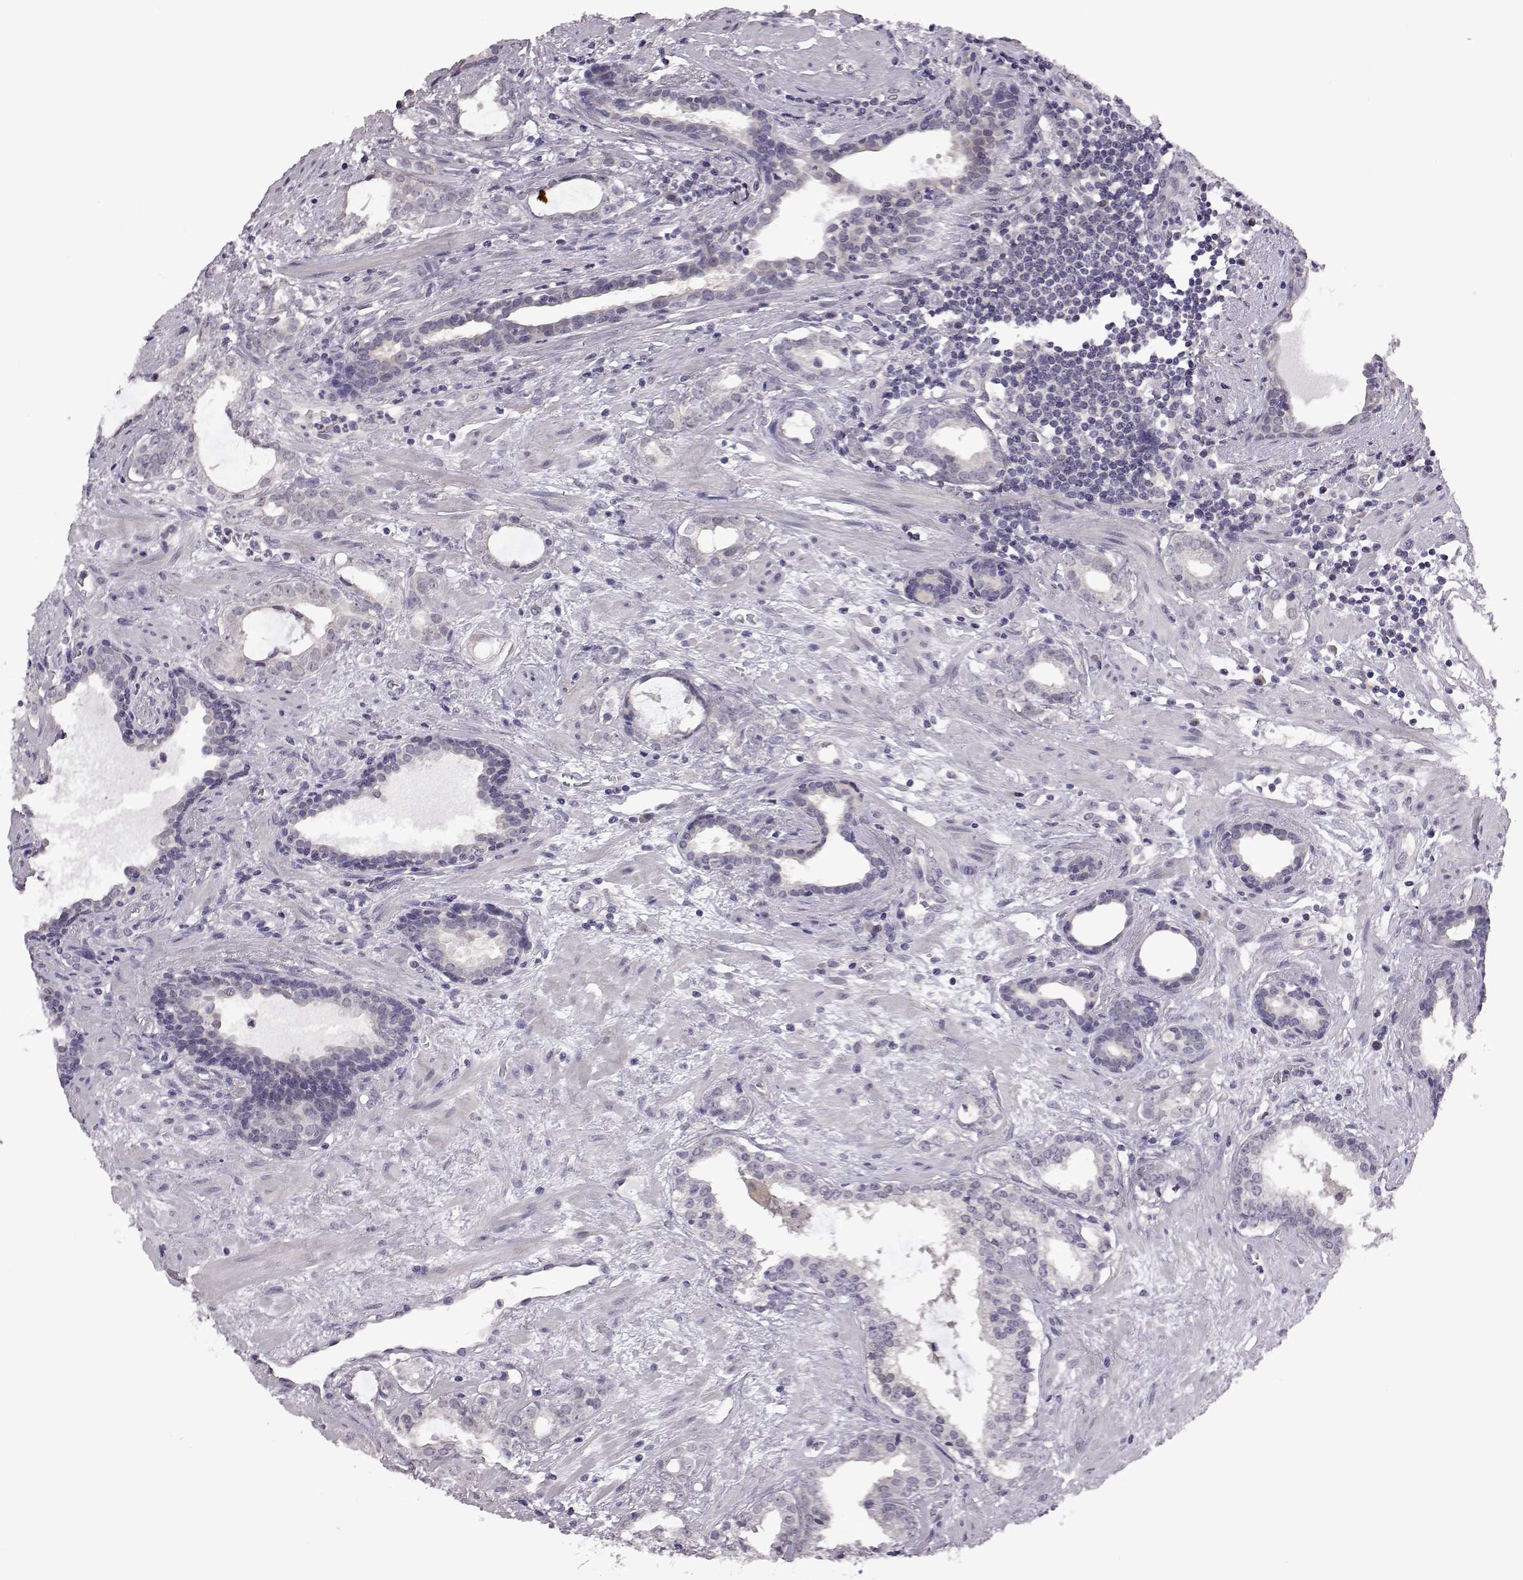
{"staining": {"intensity": "negative", "quantity": "none", "location": "none"}, "tissue": "prostate cancer", "cell_type": "Tumor cells", "image_type": "cancer", "snomed": [{"axis": "morphology", "description": "Adenocarcinoma, NOS"}, {"axis": "topography", "description": "Prostate"}], "caption": "There is no significant expression in tumor cells of prostate cancer. Nuclei are stained in blue.", "gene": "C10orf62", "patient": {"sex": "male", "age": 66}}